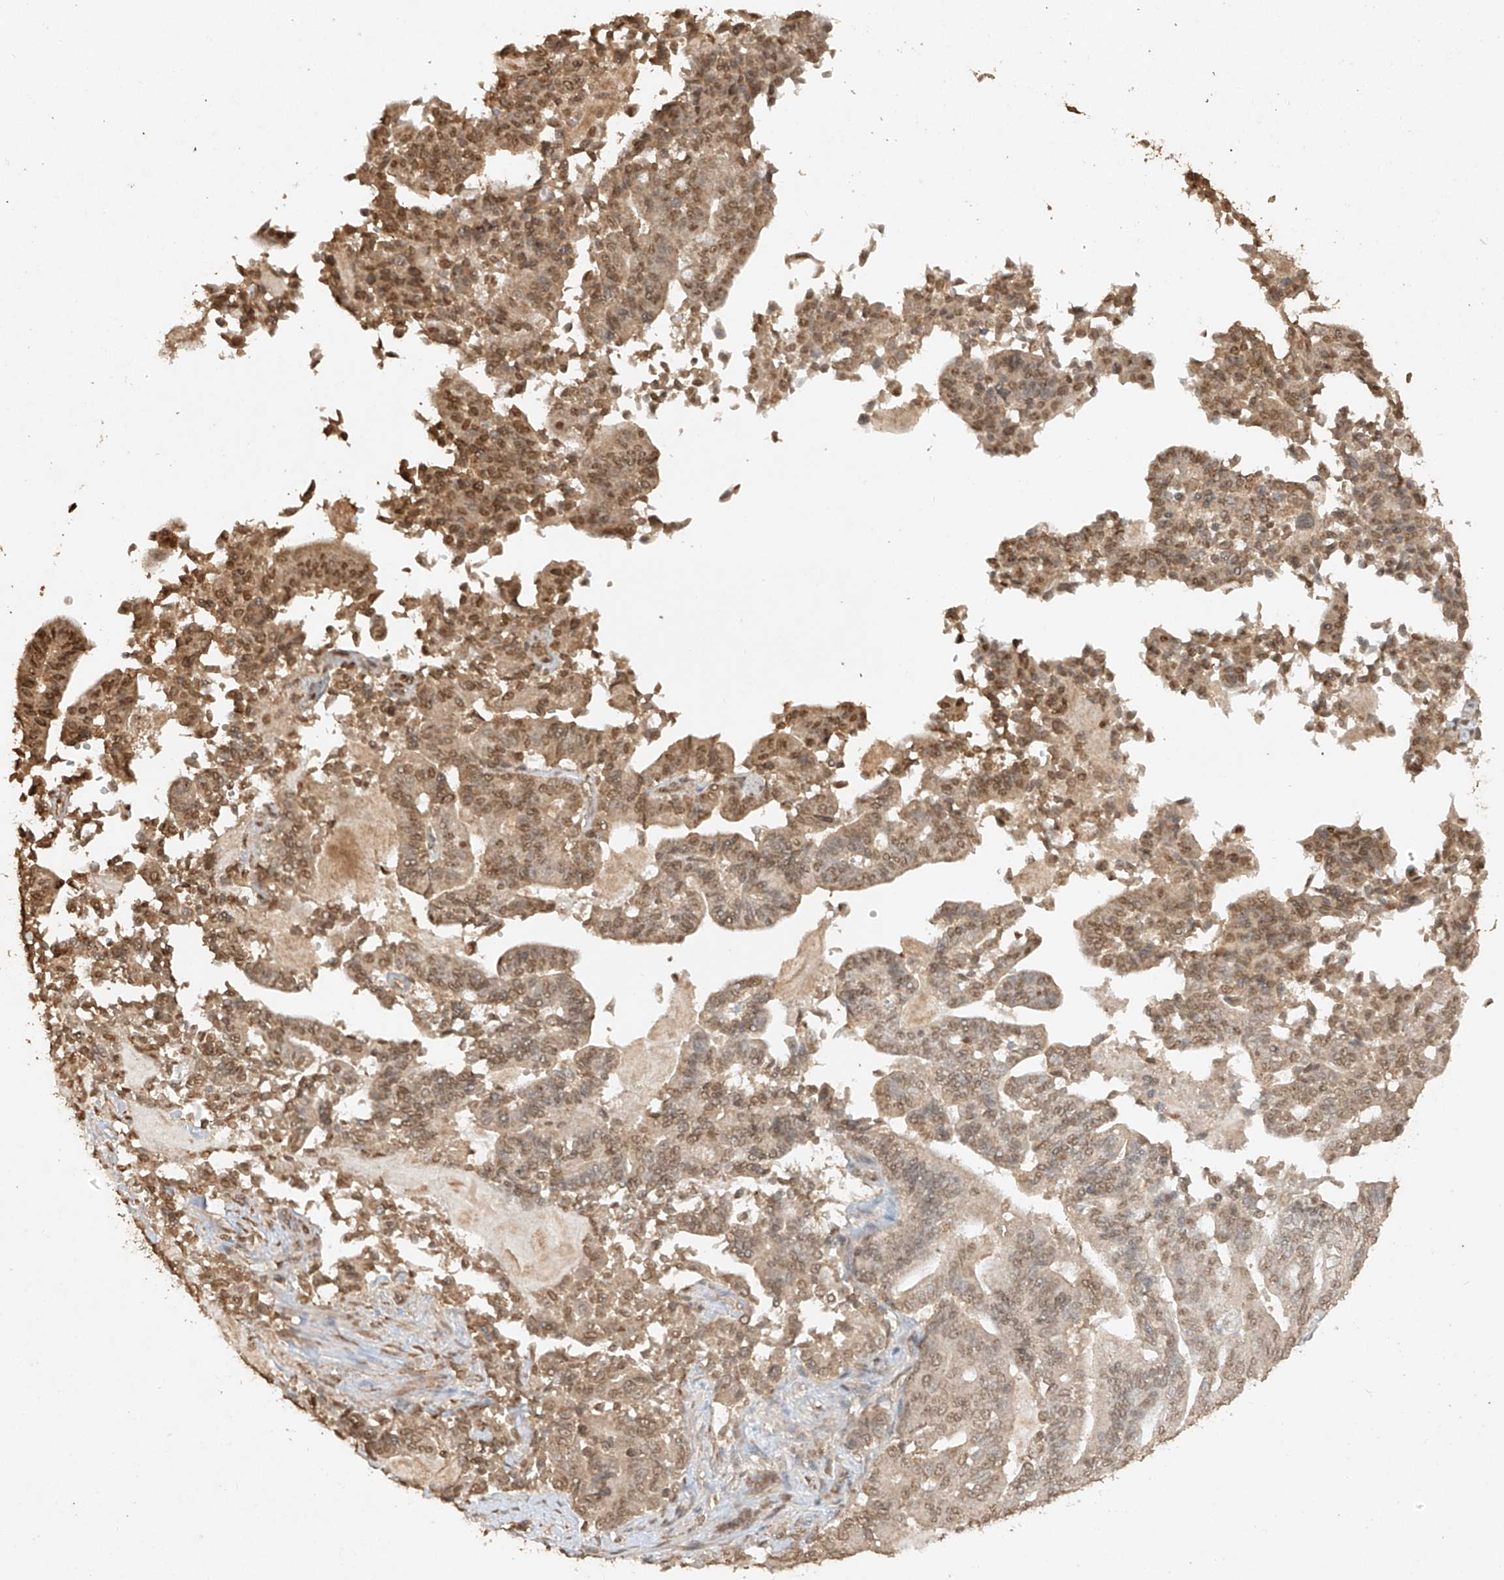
{"staining": {"intensity": "moderate", "quantity": ">75%", "location": "nuclear"}, "tissue": "pancreatic cancer", "cell_type": "Tumor cells", "image_type": "cancer", "snomed": [{"axis": "morphology", "description": "Normal tissue, NOS"}, {"axis": "morphology", "description": "Adenocarcinoma, NOS"}, {"axis": "topography", "description": "Pancreas"}], "caption": "High-power microscopy captured an immunohistochemistry (IHC) photomicrograph of adenocarcinoma (pancreatic), revealing moderate nuclear expression in about >75% of tumor cells.", "gene": "TIGAR", "patient": {"sex": "male", "age": 63}}